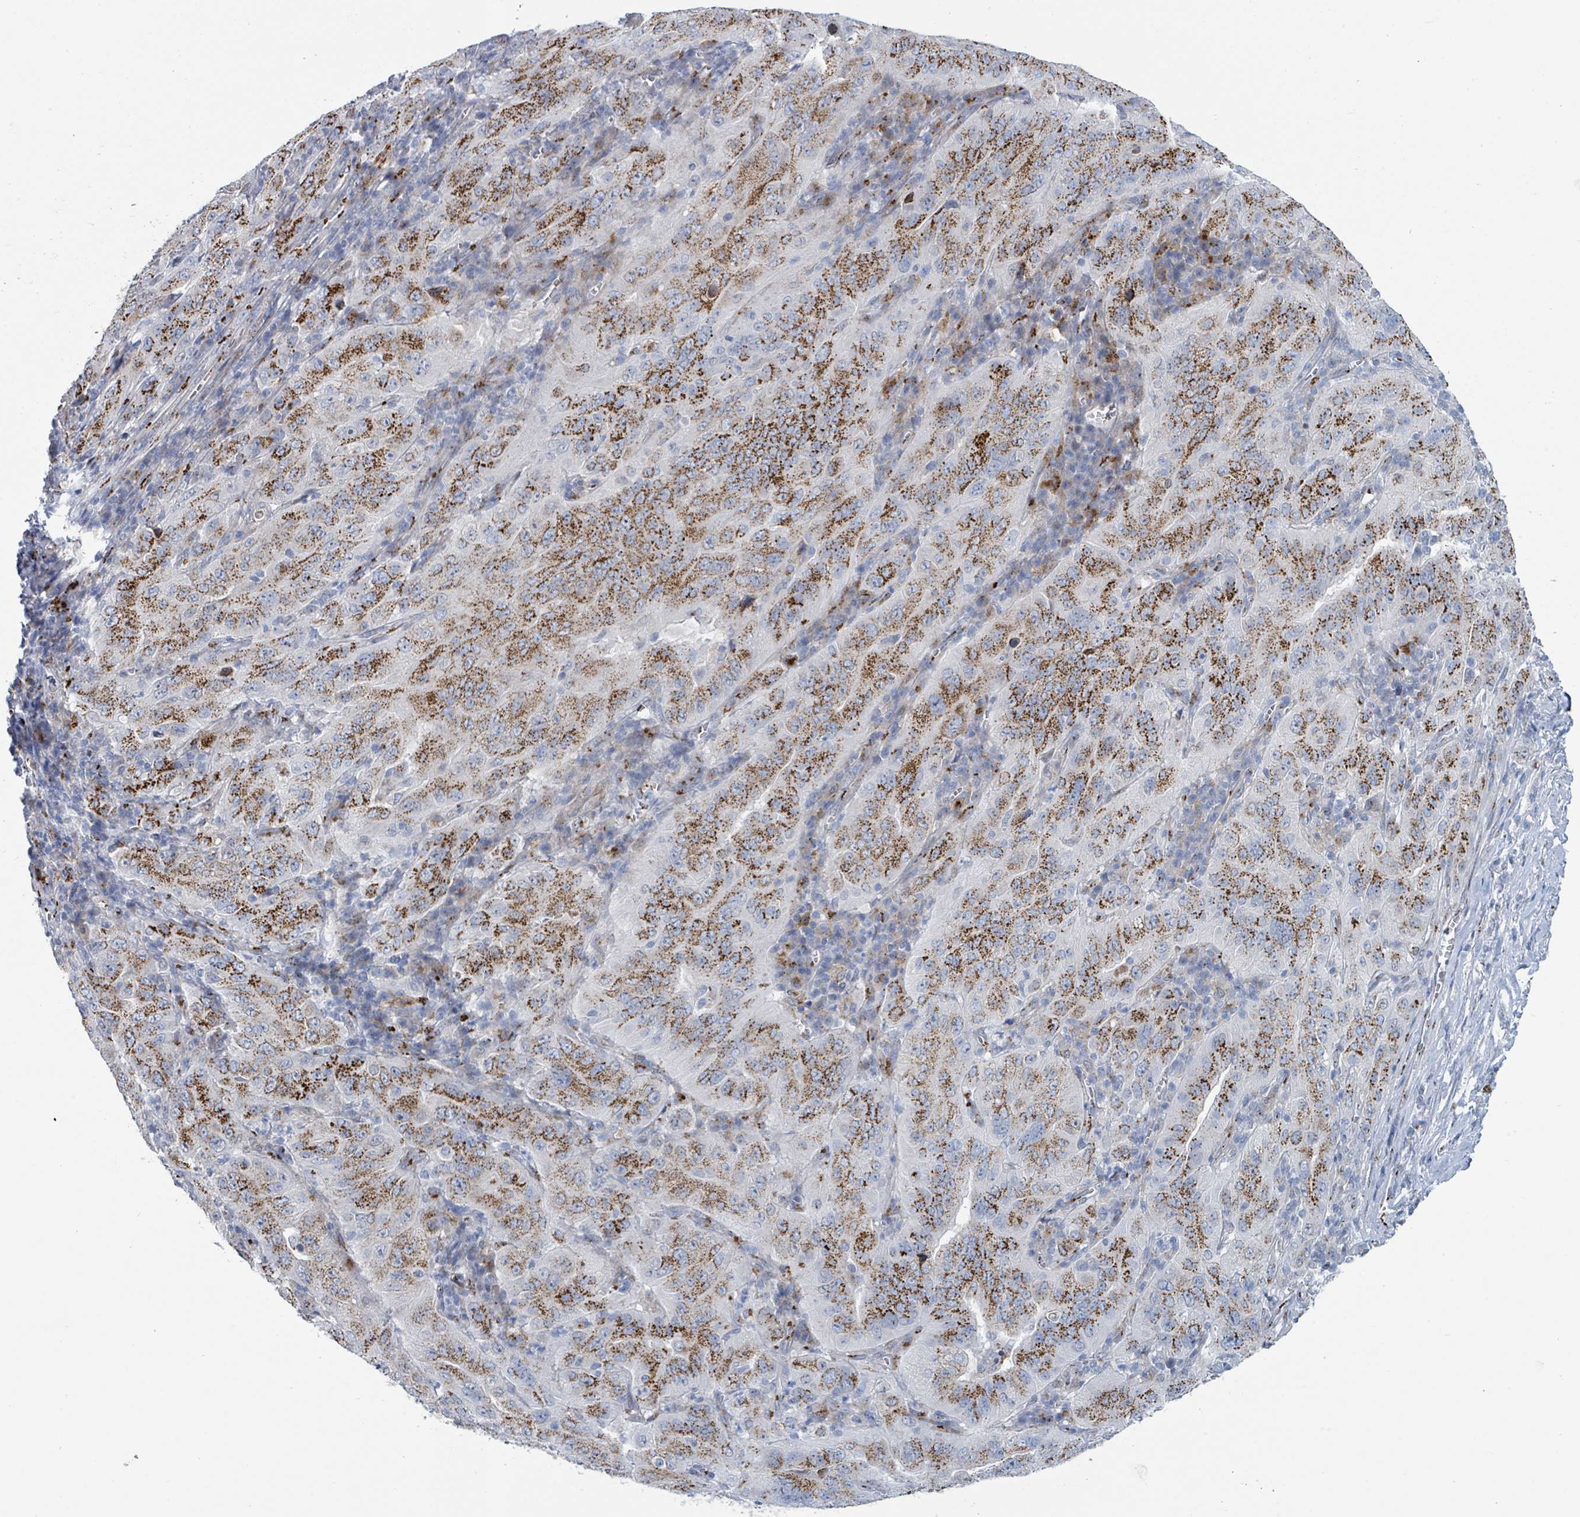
{"staining": {"intensity": "moderate", "quantity": "25%-75%", "location": "cytoplasmic/membranous"}, "tissue": "pancreatic cancer", "cell_type": "Tumor cells", "image_type": "cancer", "snomed": [{"axis": "morphology", "description": "Adenocarcinoma, NOS"}, {"axis": "topography", "description": "Pancreas"}], "caption": "Pancreatic cancer (adenocarcinoma) stained for a protein (brown) exhibits moderate cytoplasmic/membranous positive expression in about 25%-75% of tumor cells.", "gene": "DCAF5", "patient": {"sex": "male", "age": 63}}